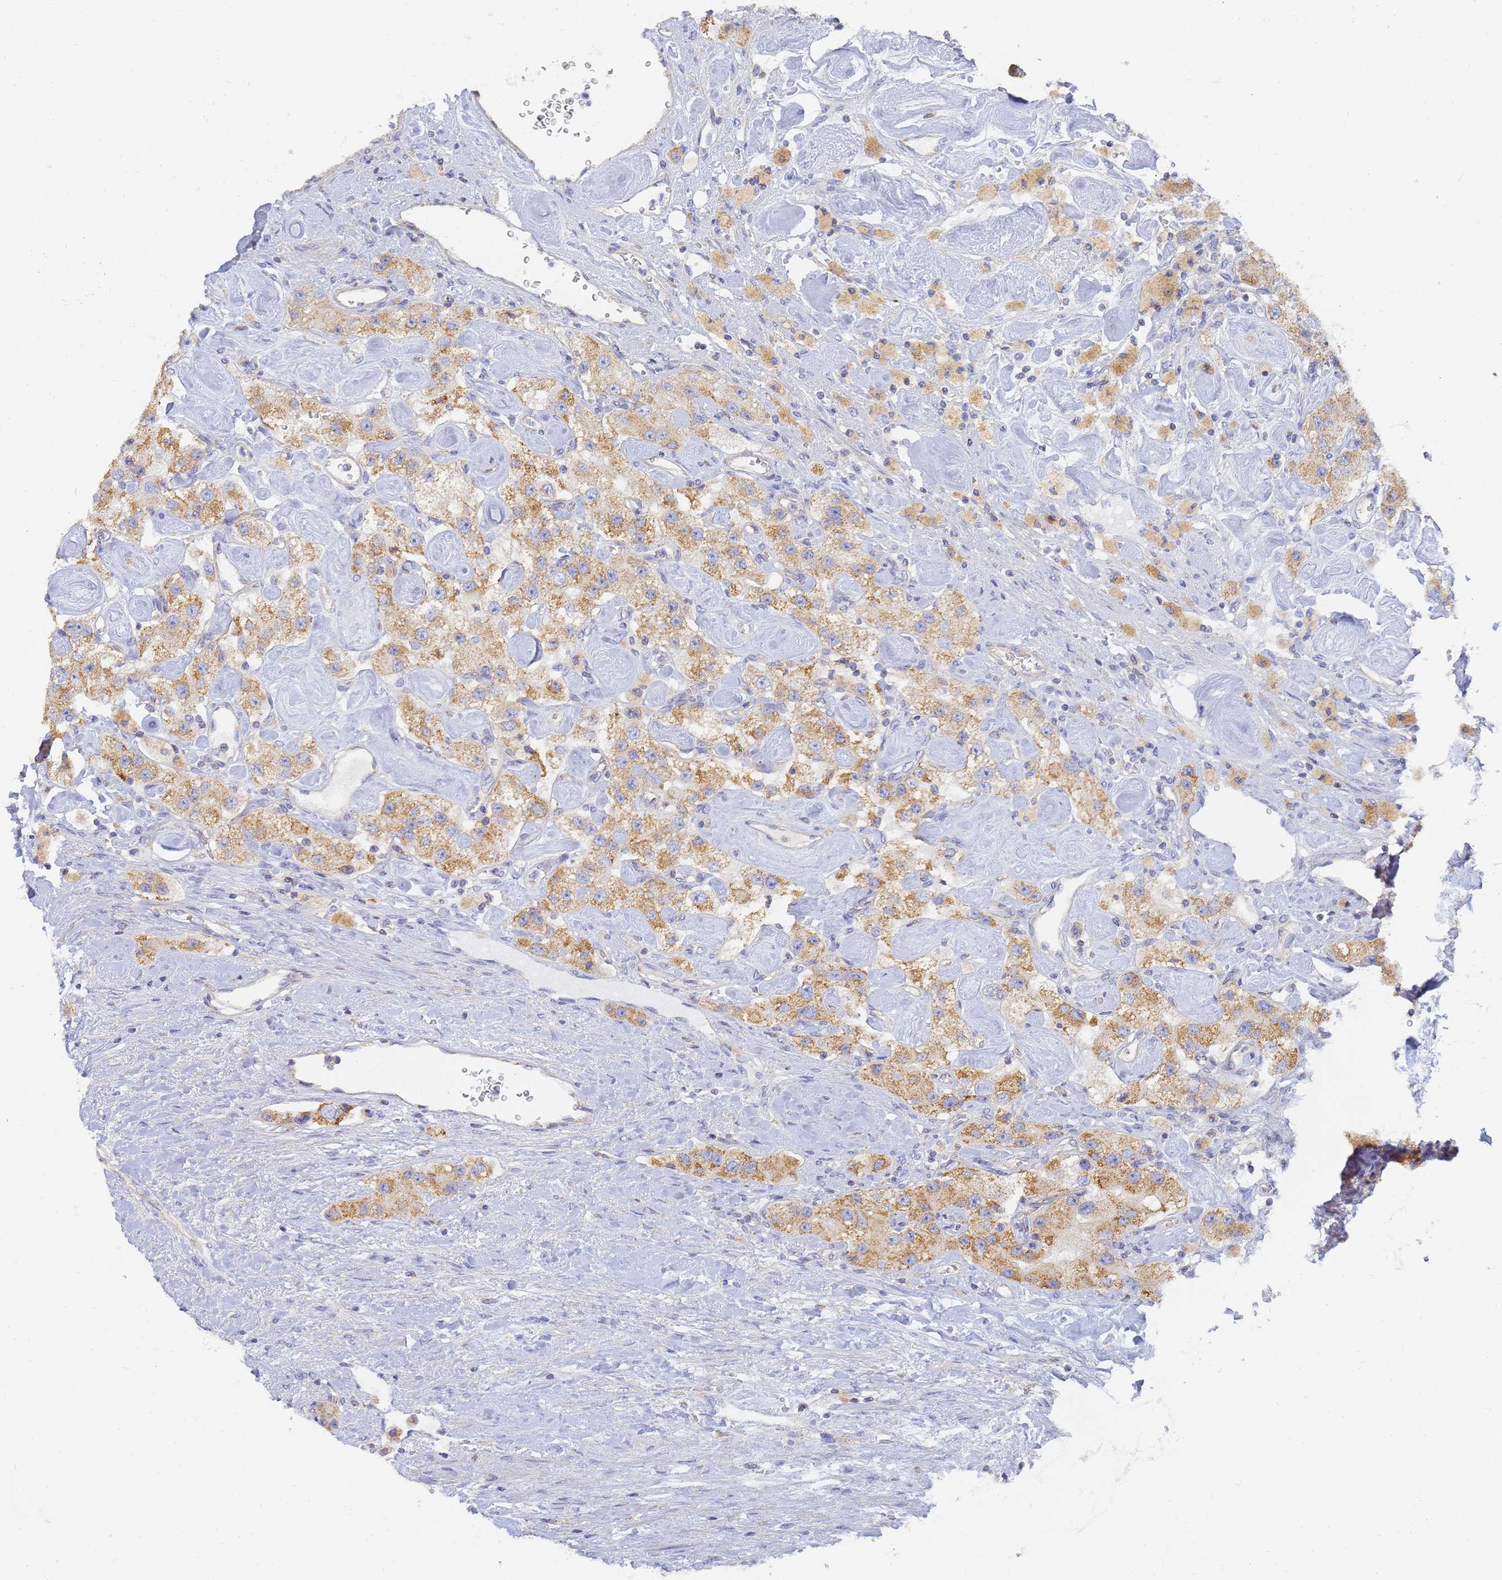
{"staining": {"intensity": "moderate", "quantity": ">75%", "location": "cytoplasmic/membranous"}, "tissue": "carcinoid", "cell_type": "Tumor cells", "image_type": "cancer", "snomed": [{"axis": "morphology", "description": "Carcinoid, malignant, NOS"}, {"axis": "topography", "description": "Pancreas"}], "caption": "Carcinoid stained for a protein displays moderate cytoplasmic/membranous positivity in tumor cells.", "gene": "UTP23", "patient": {"sex": "male", "age": 41}}